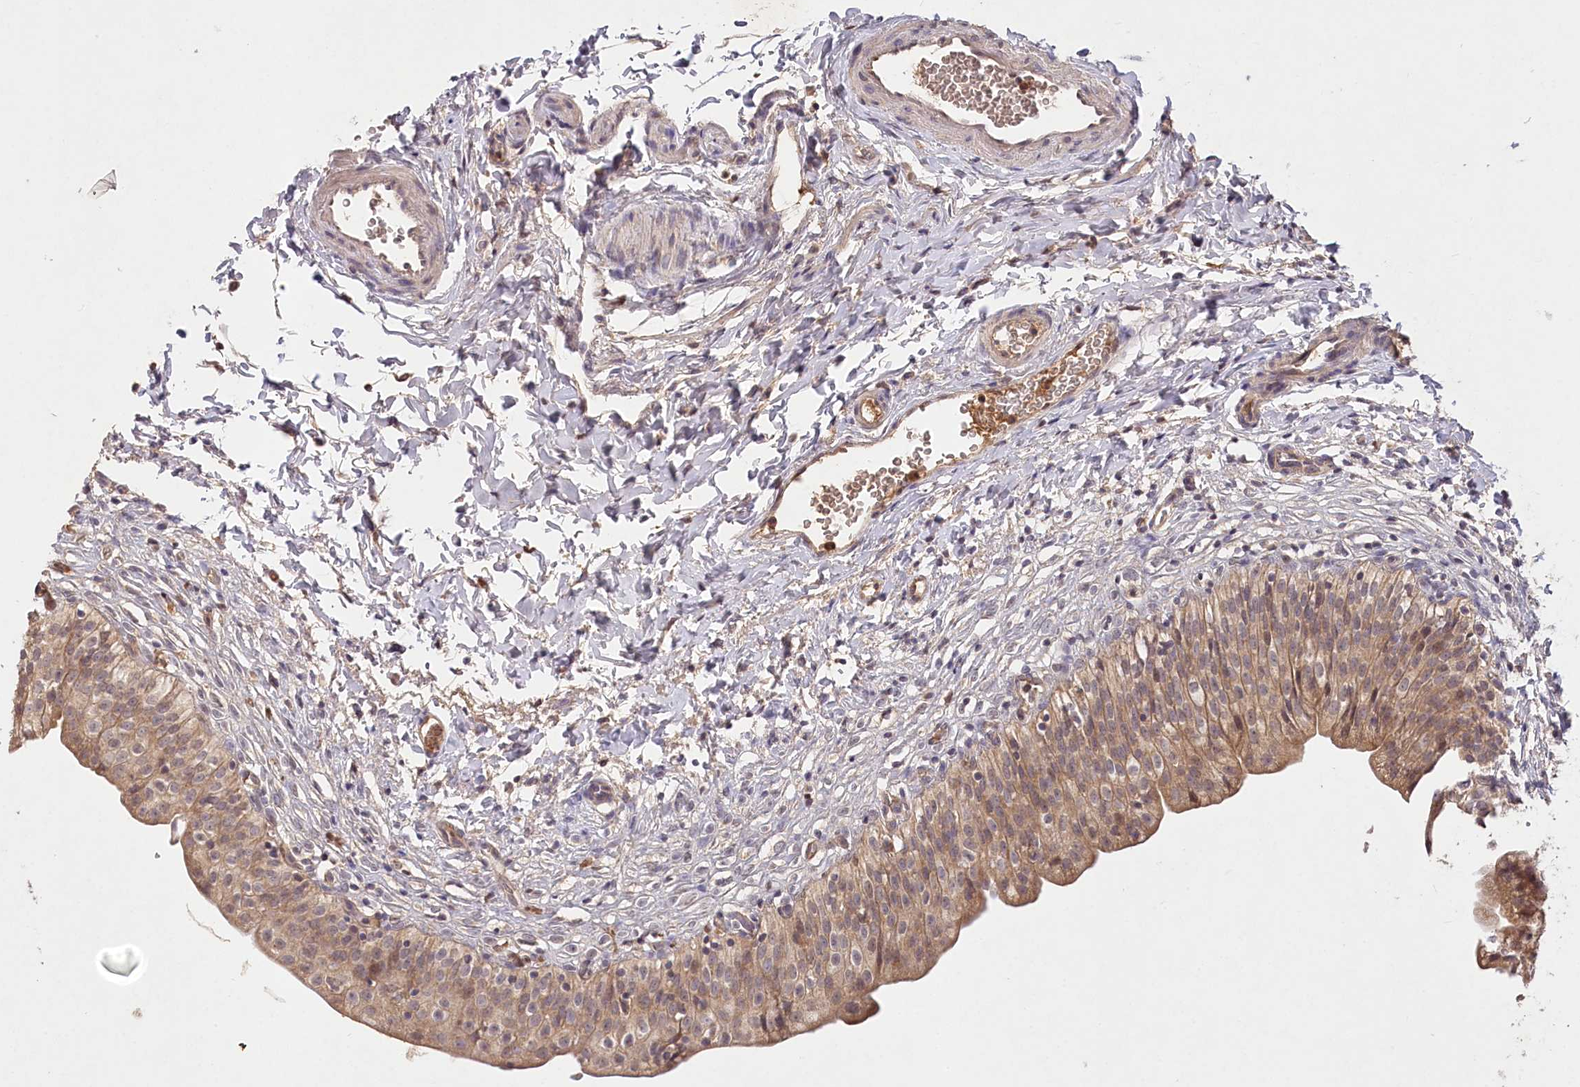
{"staining": {"intensity": "moderate", "quantity": ">75%", "location": "cytoplasmic/membranous"}, "tissue": "urinary bladder", "cell_type": "Urothelial cells", "image_type": "normal", "snomed": [{"axis": "morphology", "description": "Normal tissue, NOS"}, {"axis": "topography", "description": "Urinary bladder"}], "caption": "Benign urinary bladder demonstrates moderate cytoplasmic/membranous expression in approximately >75% of urothelial cells, visualized by immunohistochemistry.", "gene": "IRAK1BP1", "patient": {"sex": "male", "age": 55}}